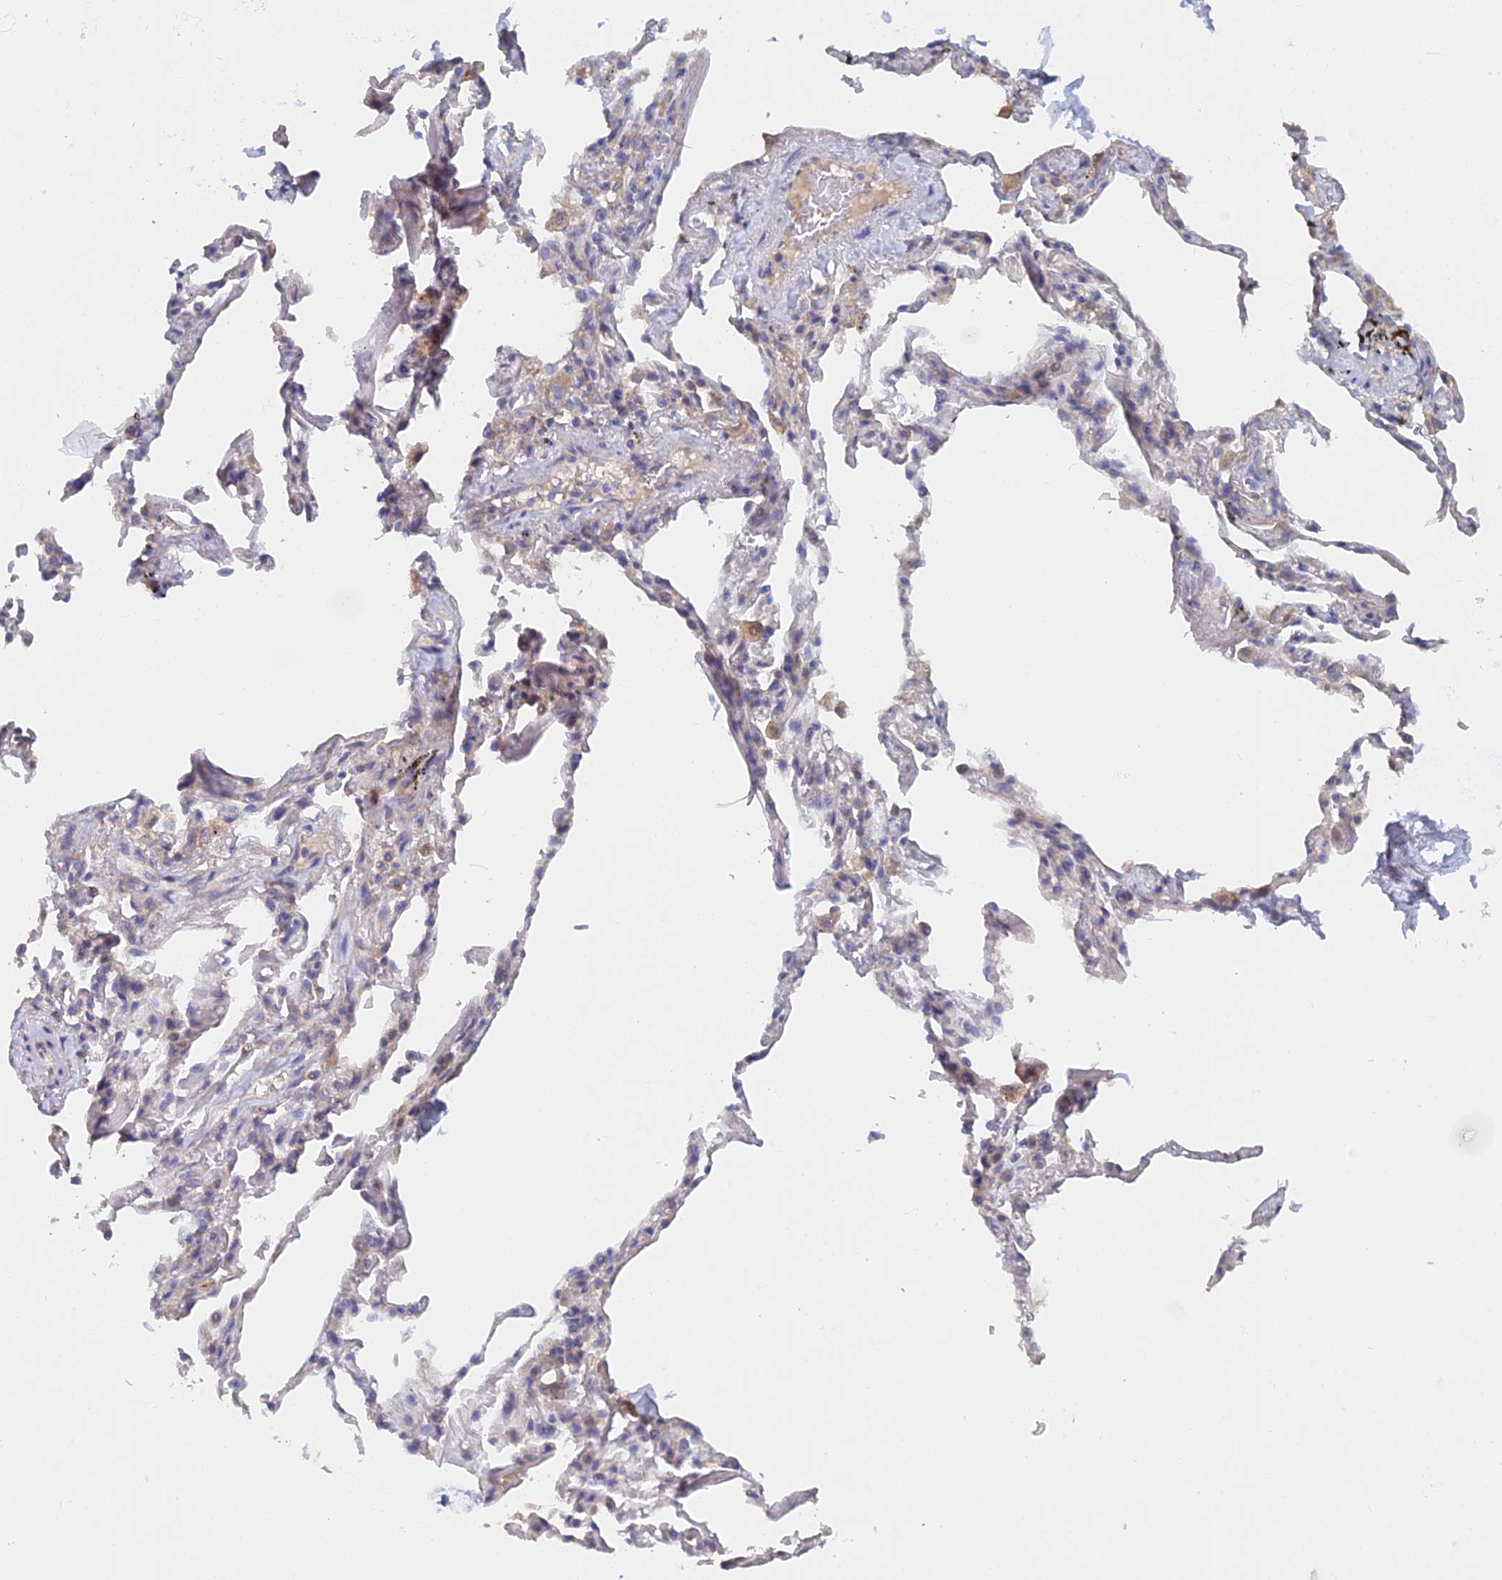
{"staining": {"intensity": "moderate", "quantity": ">75%", "location": "cytoplasmic/membranous"}, "tissue": "adipose tissue", "cell_type": "Adipocytes", "image_type": "normal", "snomed": [{"axis": "morphology", "description": "Normal tissue, NOS"}, {"axis": "topography", "description": "Lymph node"}, {"axis": "topography", "description": "Bronchus"}], "caption": "Immunohistochemistry (IHC) (DAB) staining of normal human adipose tissue exhibits moderate cytoplasmic/membranous protein expression in approximately >75% of adipocytes. (DAB IHC with brightfield microscopy, high magnification).", "gene": "ELOF1", "patient": {"sex": "male", "age": 63}}